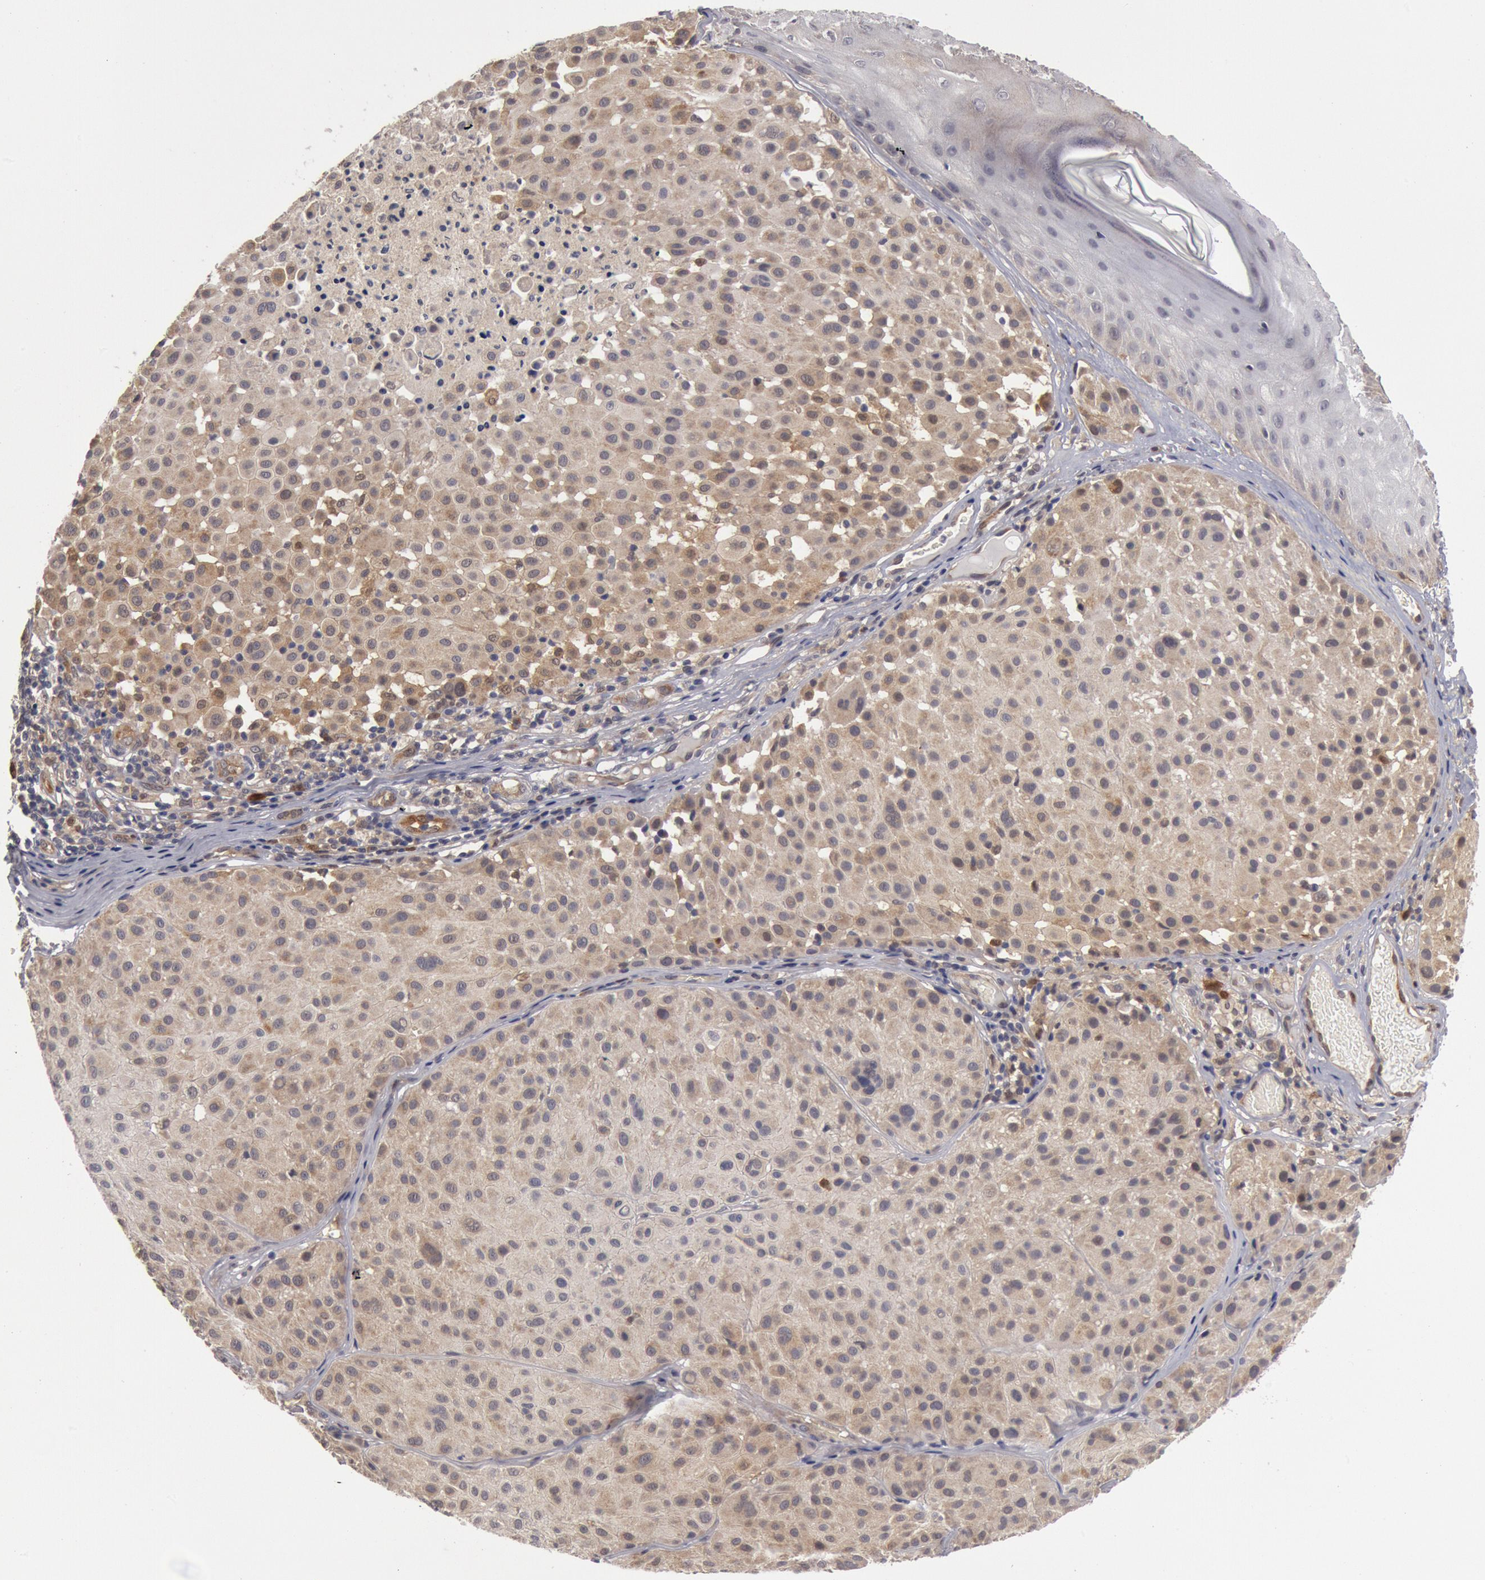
{"staining": {"intensity": "weak", "quantity": ">75%", "location": "cytoplasmic/membranous"}, "tissue": "melanoma", "cell_type": "Tumor cells", "image_type": "cancer", "snomed": [{"axis": "morphology", "description": "Malignant melanoma, NOS"}, {"axis": "topography", "description": "Skin"}], "caption": "A low amount of weak cytoplasmic/membranous staining is present in about >75% of tumor cells in melanoma tissue.", "gene": "DNAJA1", "patient": {"sex": "male", "age": 36}}